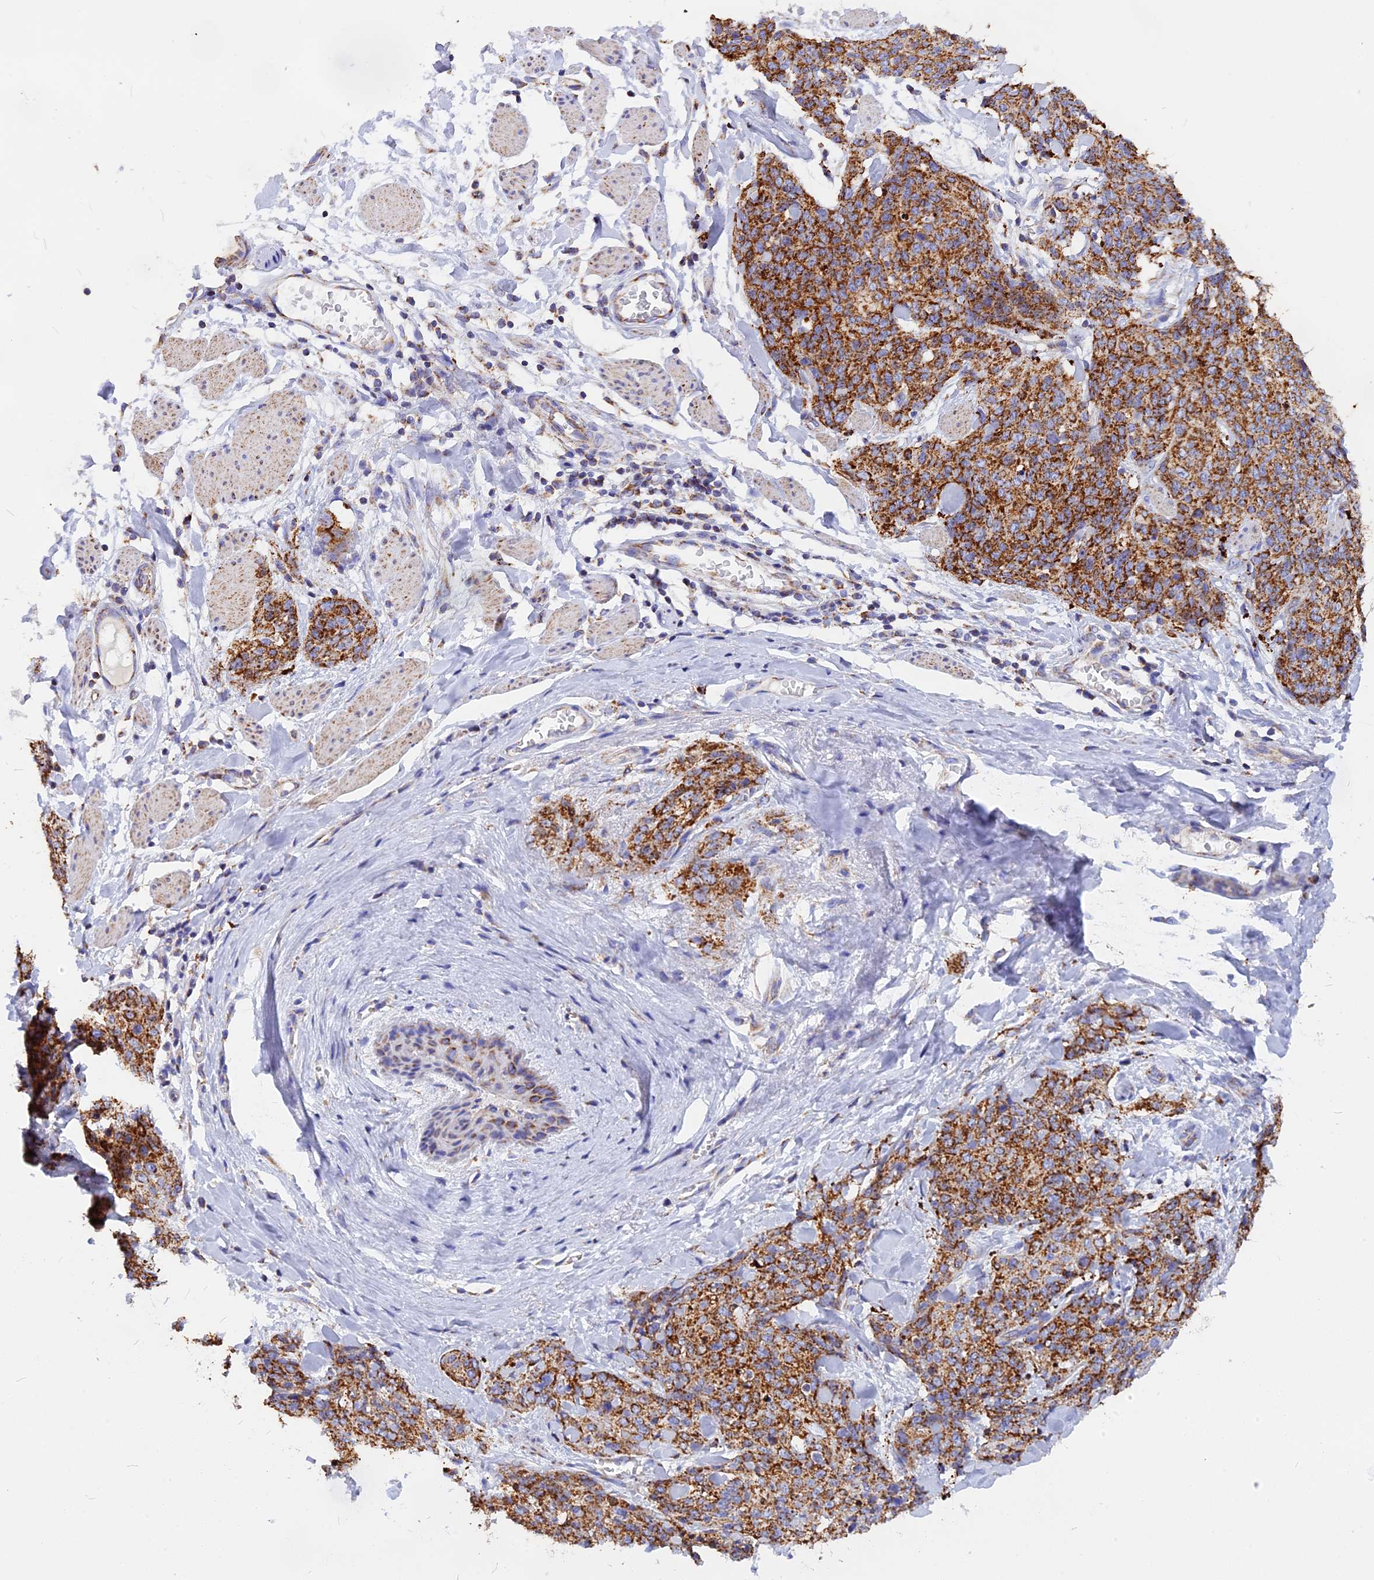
{"staining": {"intensity": "strong", "quantity": ">75%", "location": "cytoplasmic/membranous"}, "tissue": "skin cancer", "cell_type": "Tumor cells", "image_type": "cancer", "snomed": [{"axis": "morphology", "description": "Squamous cell carcinoma, NOS"}, {"axis": "topography", "description": "Skin"}, {"axis": "topography", "description": "Vulva"}], "caption": "Human squamous cell carcinoma (skin) stained for a protein (brown) shows strong cytoplasmic/membranous positive expression in approximately >75% of tumor cells.", "gene": "VDAC2", "patient": {"sex": "female", "age": 85}}